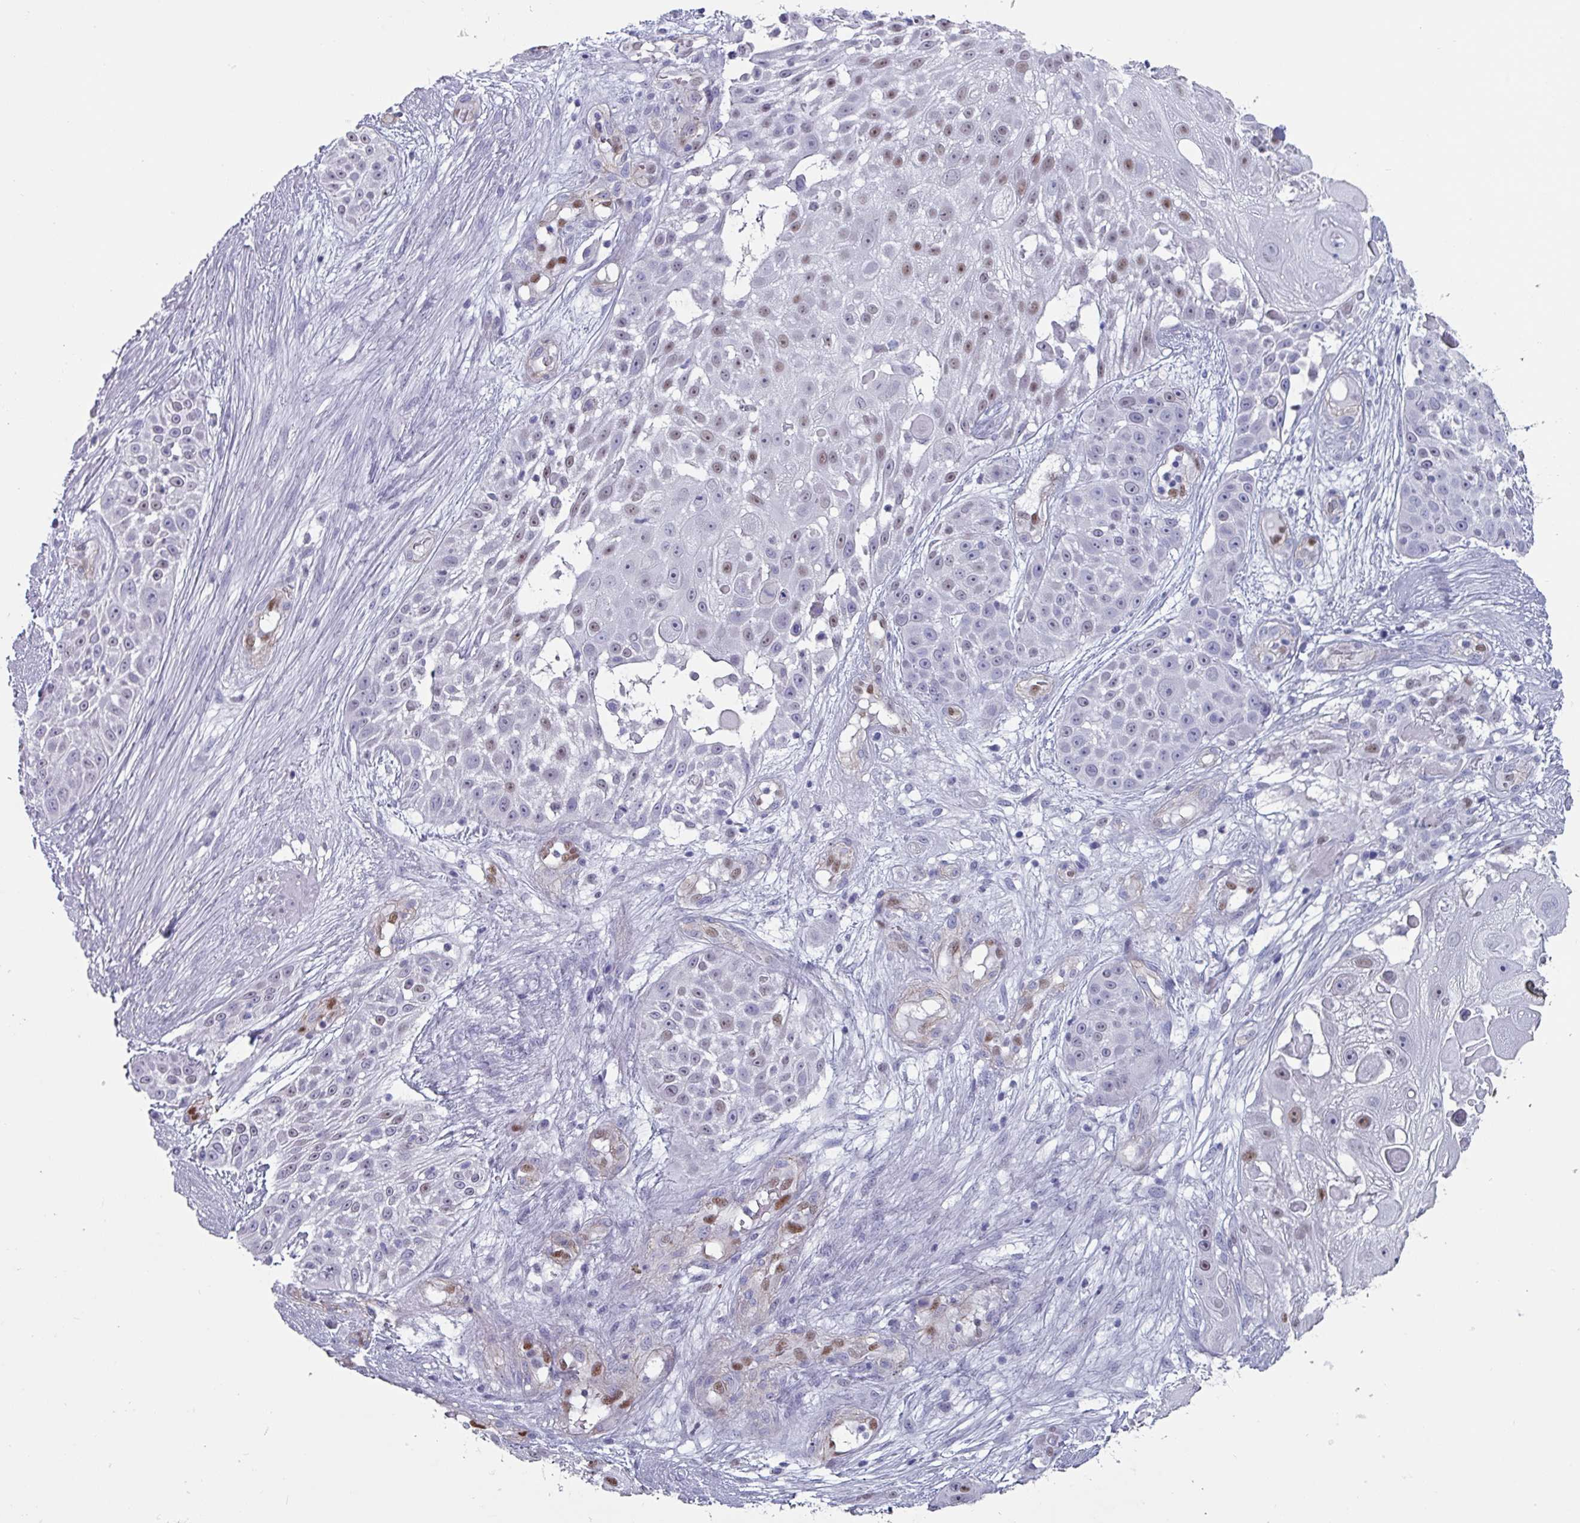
{"staining": {"intensity": "moderate", "quantity": "<25%", "location": "nuclear"}, "tissue": "skin cancer", "cell_type": "Tumor cells", "image_type": "cancer", "snomed": [{"axis": "morphology", "description": "Squamous cell carcinoma, NOS"}, {"axis": "topography", "description": "Skin"}], "caption": "Immunohistochemistry (IHC) of skin cancer reveals low levels of moderate nuclear positivity in about <25% of tumor cells. (Brightfield microscopy of DAB IHC at high magnification).", "gene": "ZNF816-ZNF321P", "patient": {"sex": "female", "age": 86}}